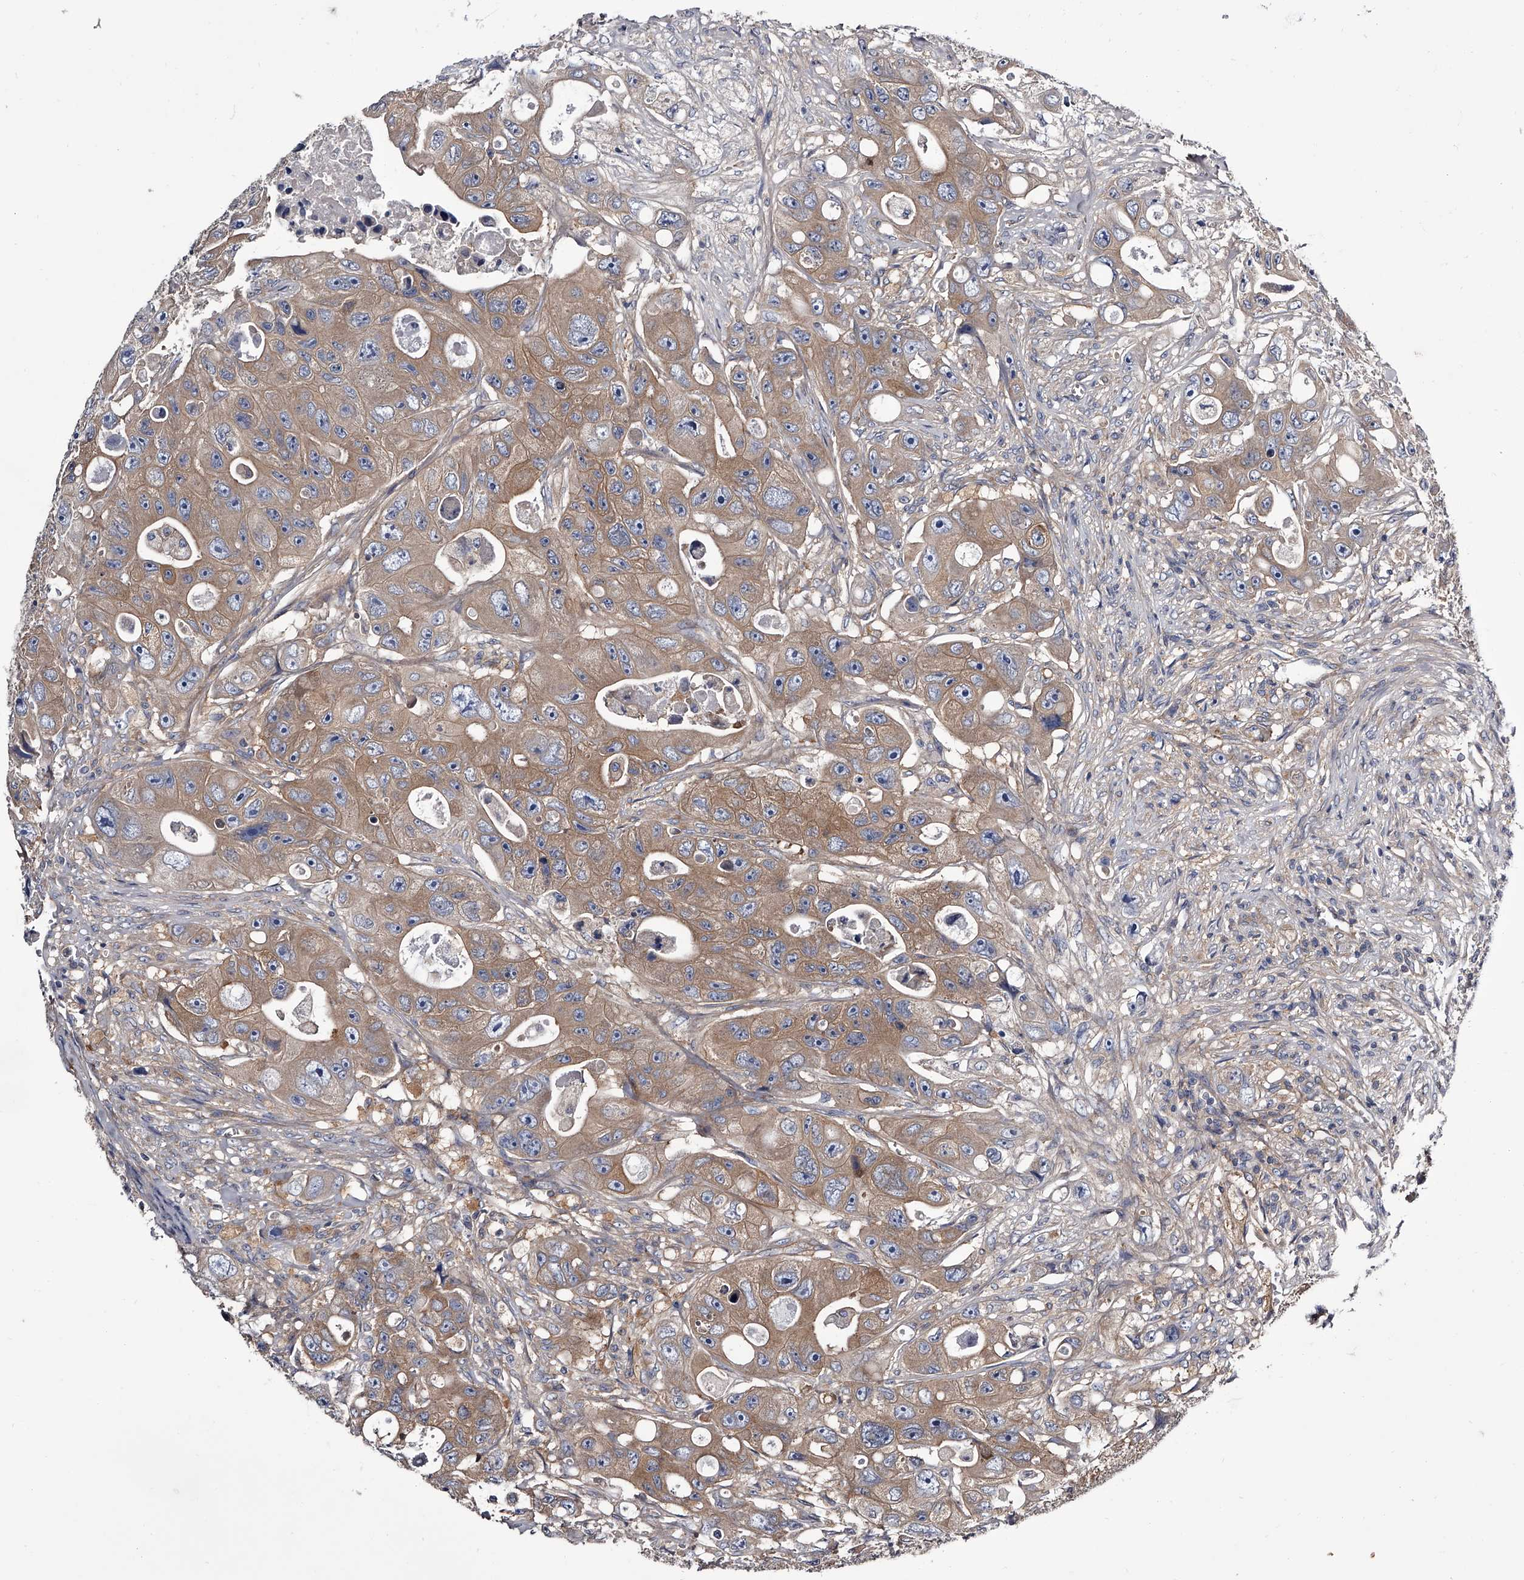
{"staining": {"intensity": "moderate", "quantity": "25%-75%", "location": "cytoplasmic/membranous"}, "tissue": "colorectal cancer", "cell_type": "Tumor cells", "image_type": "cancer", "snomed": [{"axis": "morphology", "description": "Adenocarcinoma, NOS"}, {"axis": "topography", "description": "Colon"}], "caption": "The histopathology image shows staining of colorectal cancer, revealing moderate cytoplasmic/membranous protein expression (brown color) within tumor cells. (brown staining indicates protein expression, while blue staining denotes nuclei).", "gene": "GAPVD1", "patient": {"sex": "female", "age": 46}}